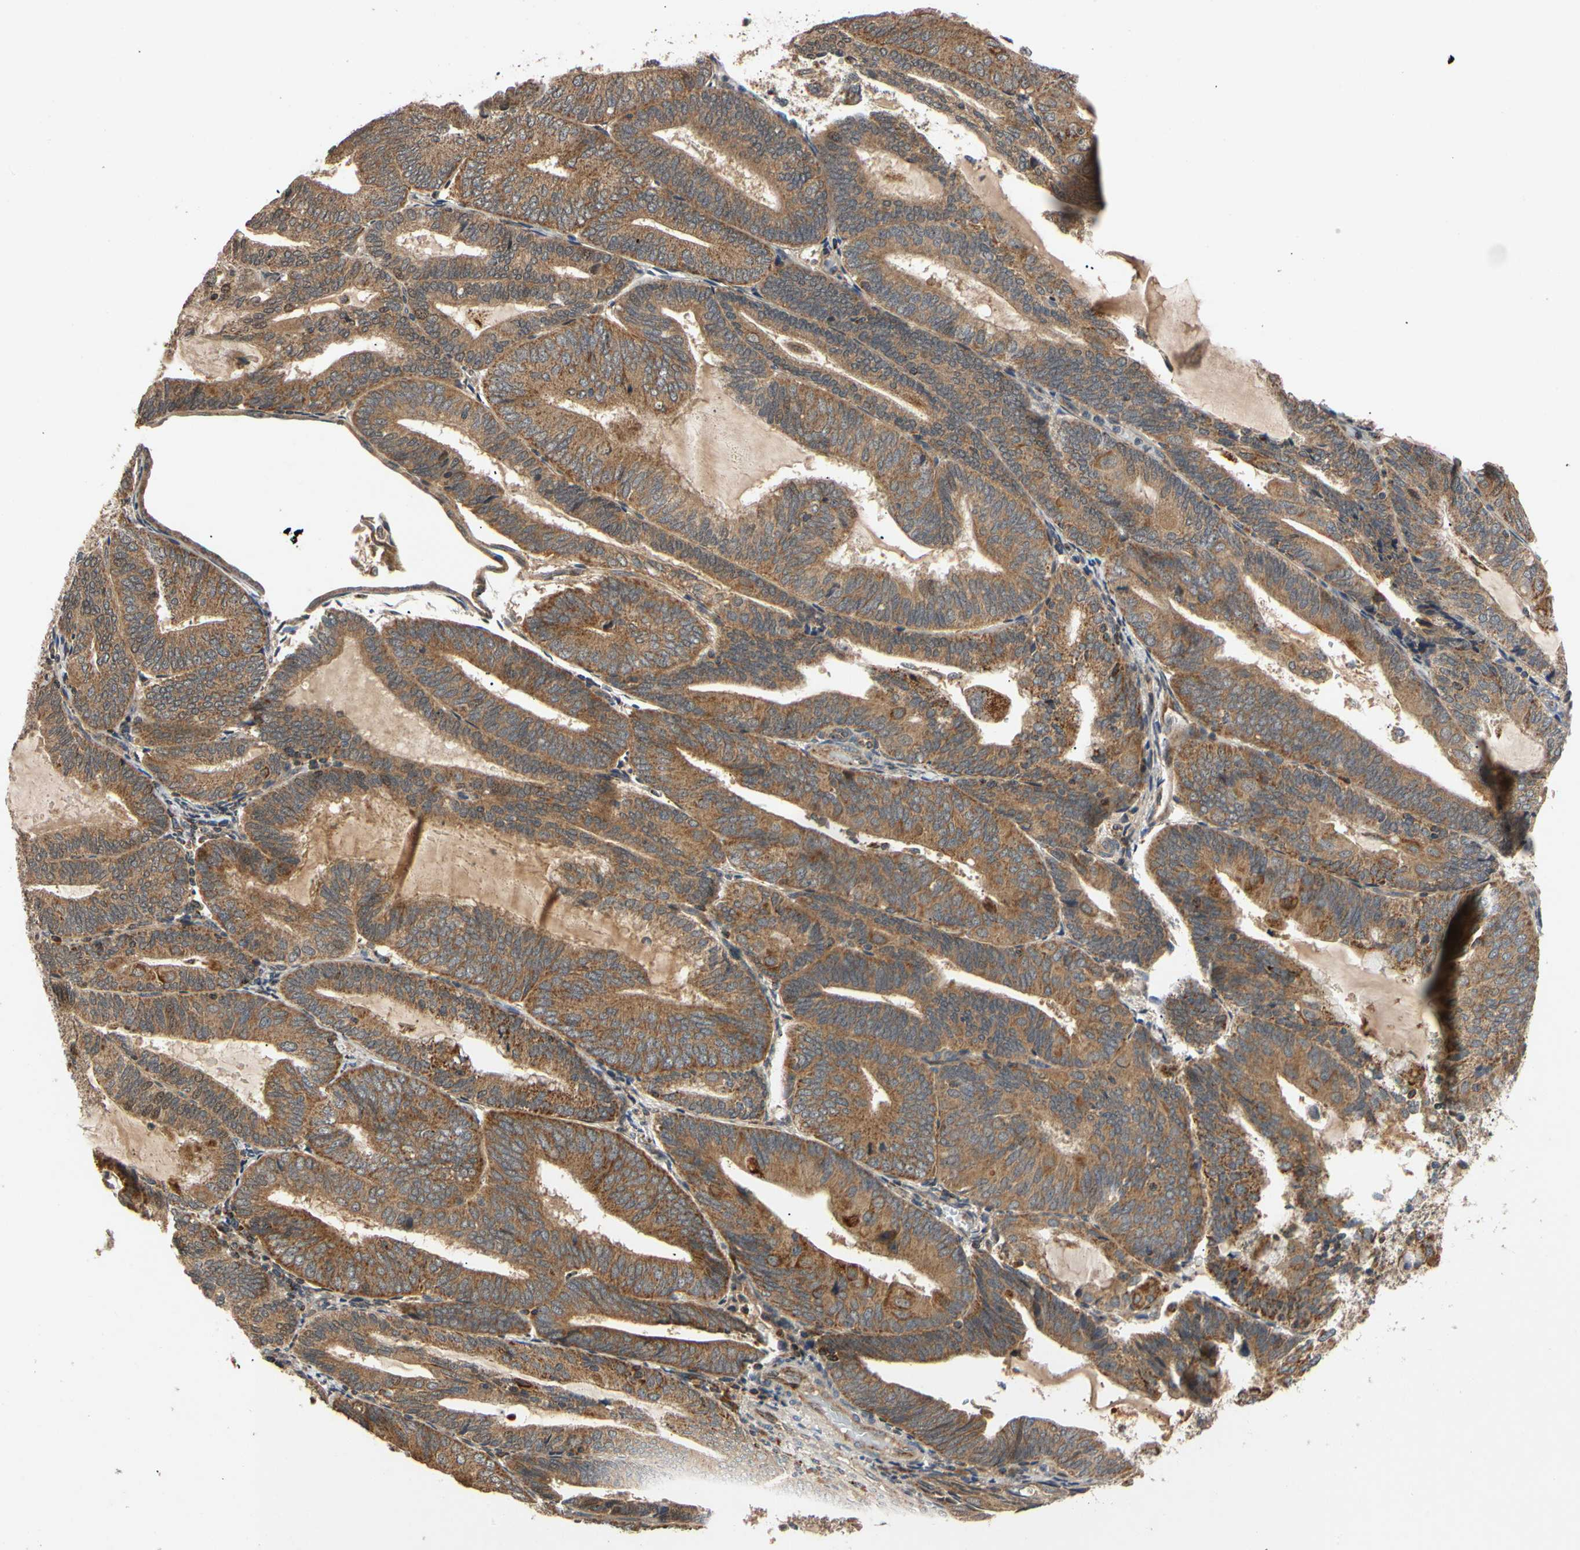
{"staining": {"intensity": "strong", "quantity": ">75%", "location": "cytoplasmic/membranous"}, "tissue": "endometrial cancer", "cell_type": "Tumor cells", "image_type": "cancer", "snomed": [{"axis": "morphology", "description": "Adenocarcinoma, NOS"}, {"axis": "topography", "description": "Endometrium"}], "caption": "An image showing strong cytoplasmic/membranous staining in about >75% of tumor cells in endometrial adenocarcinoma, as visualized by brown immunohistochemical staining.", "gene": "MRPS22", "patient": {"sex": "female", "age": 81}}